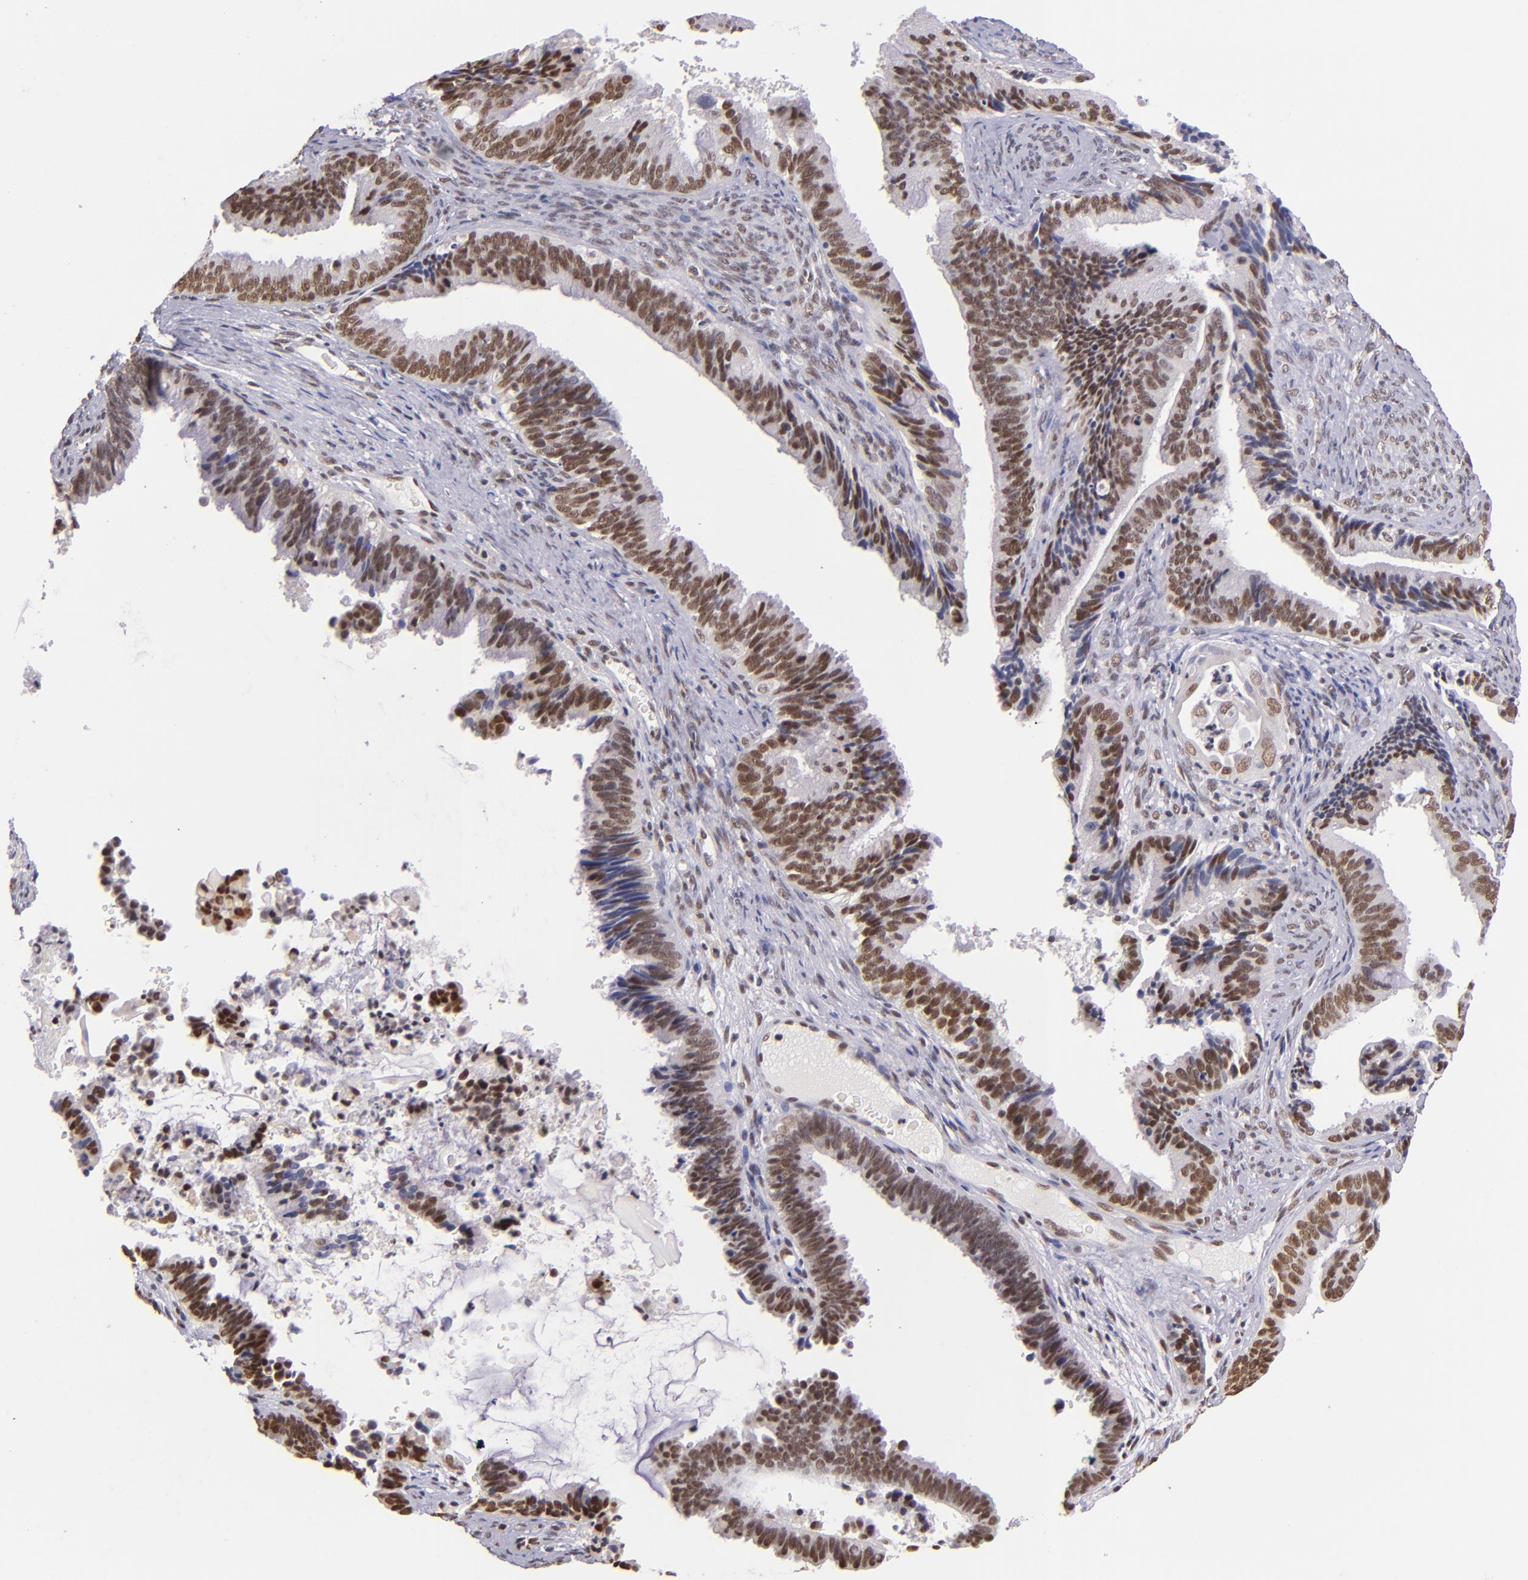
{"staining": {"intensity": "moderate", "quantity": ">75%", "location": "nuclear"}, "tissue": "cervical cancer", "cell_type": "Tumor cells", "image_type": "cancer", "snomed": [{"axis": "morphology", "description": "Adenocarcinoma, NOS"}, {"axis": "topography", "description": "Cervix"}], "caption": "Immunohistochemical staining of adenocarcinoma (cervical) exhibits moderate nuclear protein expression in approximately >75% of tumor cells. The protein is stained brown, and the nuclei are stained in blue (DAB IHC with brightfield microscopy, high magnification).", "gene": "ZNF148", "patient": {"sex": "female", "age": 47}}